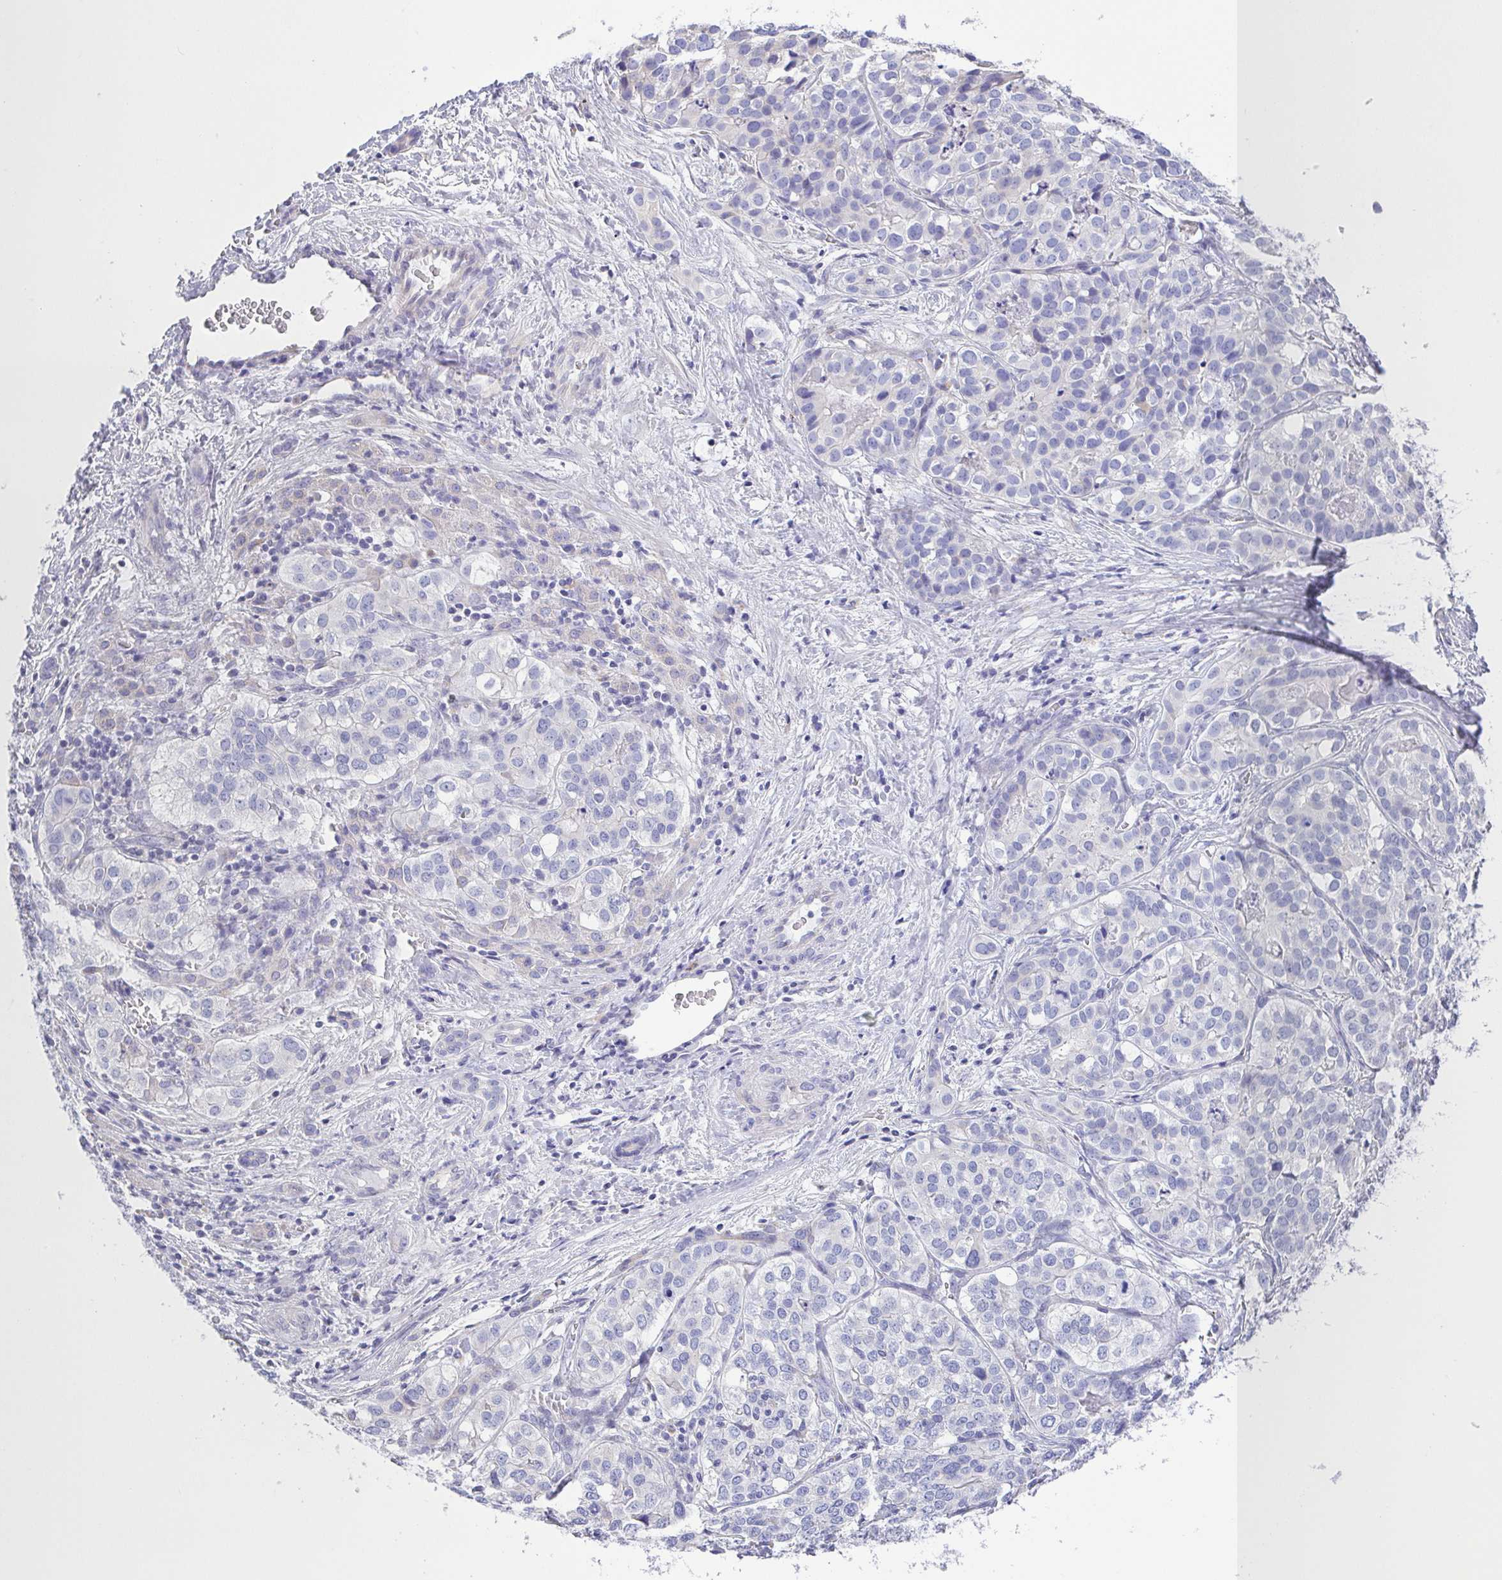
{"staining": {"intensity": "negative", "quantity": "none", "location": "none"}, "tissue": "liver cancer", "cell_type": "Tumor cells", "image_type": "cancer", "snomed": [{"axis": "morphology", "description": "Cholangiocarcinoma"}, {"axis": "topography", "description": "Liver"}], "caption": "The immunohistochemistry photomicrograph has no significant positivity in tumor cells of liver cancer (cholangiocarcinoma) tissue.", "gene": "PKDREJ", "patient": {"sex": "male", "age": 56}}